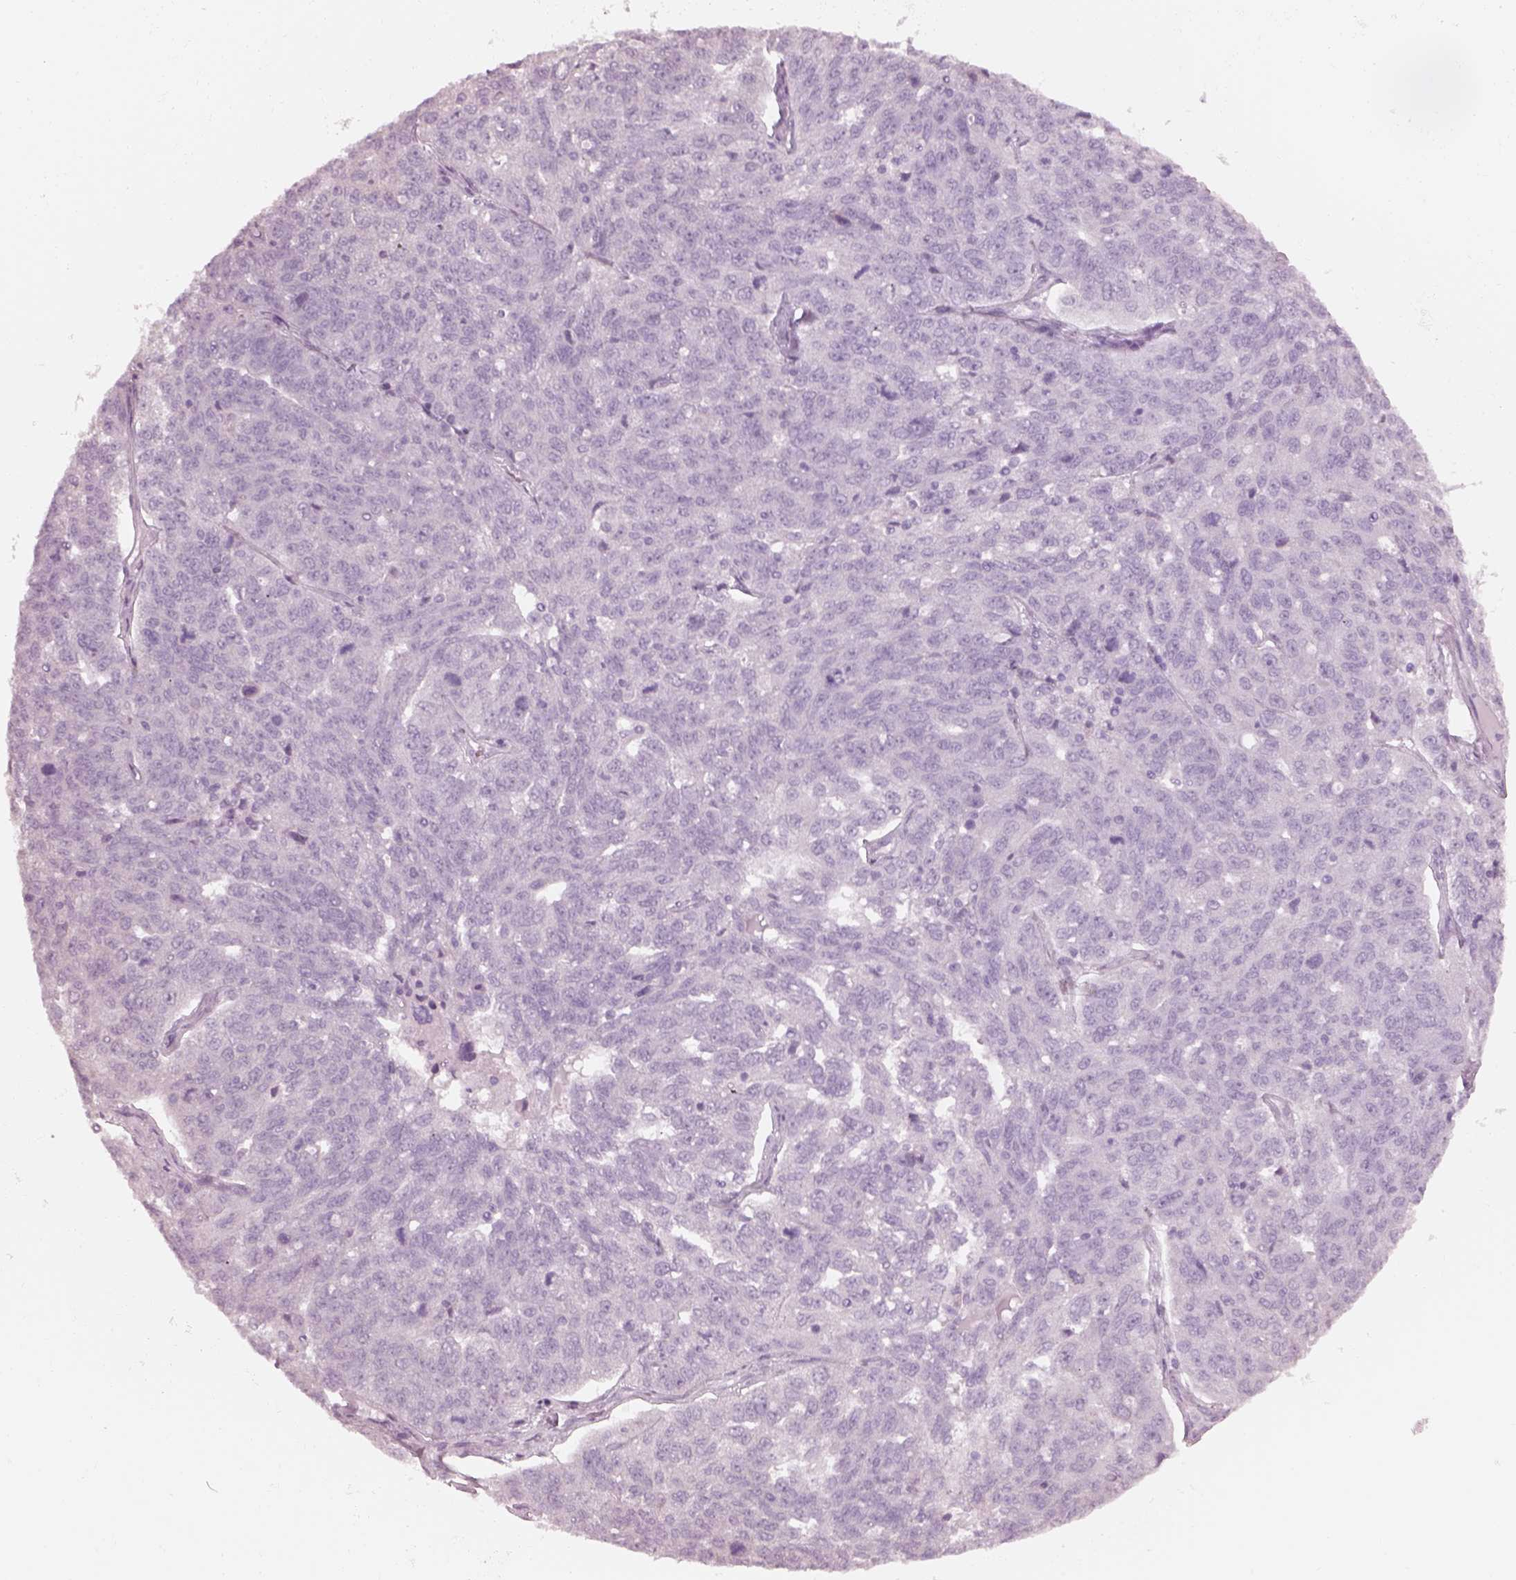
{"staining": {"intensity": "negative", "quantity": "none", "location": "none"}, "tissue": "ovarian cancer", "cell_type": "Tumor cells", "image_type": "cancer", "snomed": [{"axis": "morphology", "description": "Cystadenocarcinoma, serous, NOS"}, {"axis": "topography", "description": "Ovary"}], "caption": "A histopathology image of human ovarian cancer is negative for staining in tumor cells.", "gene": "KRTAP24-1", "patient": {"sex": "female", "age": 71}}